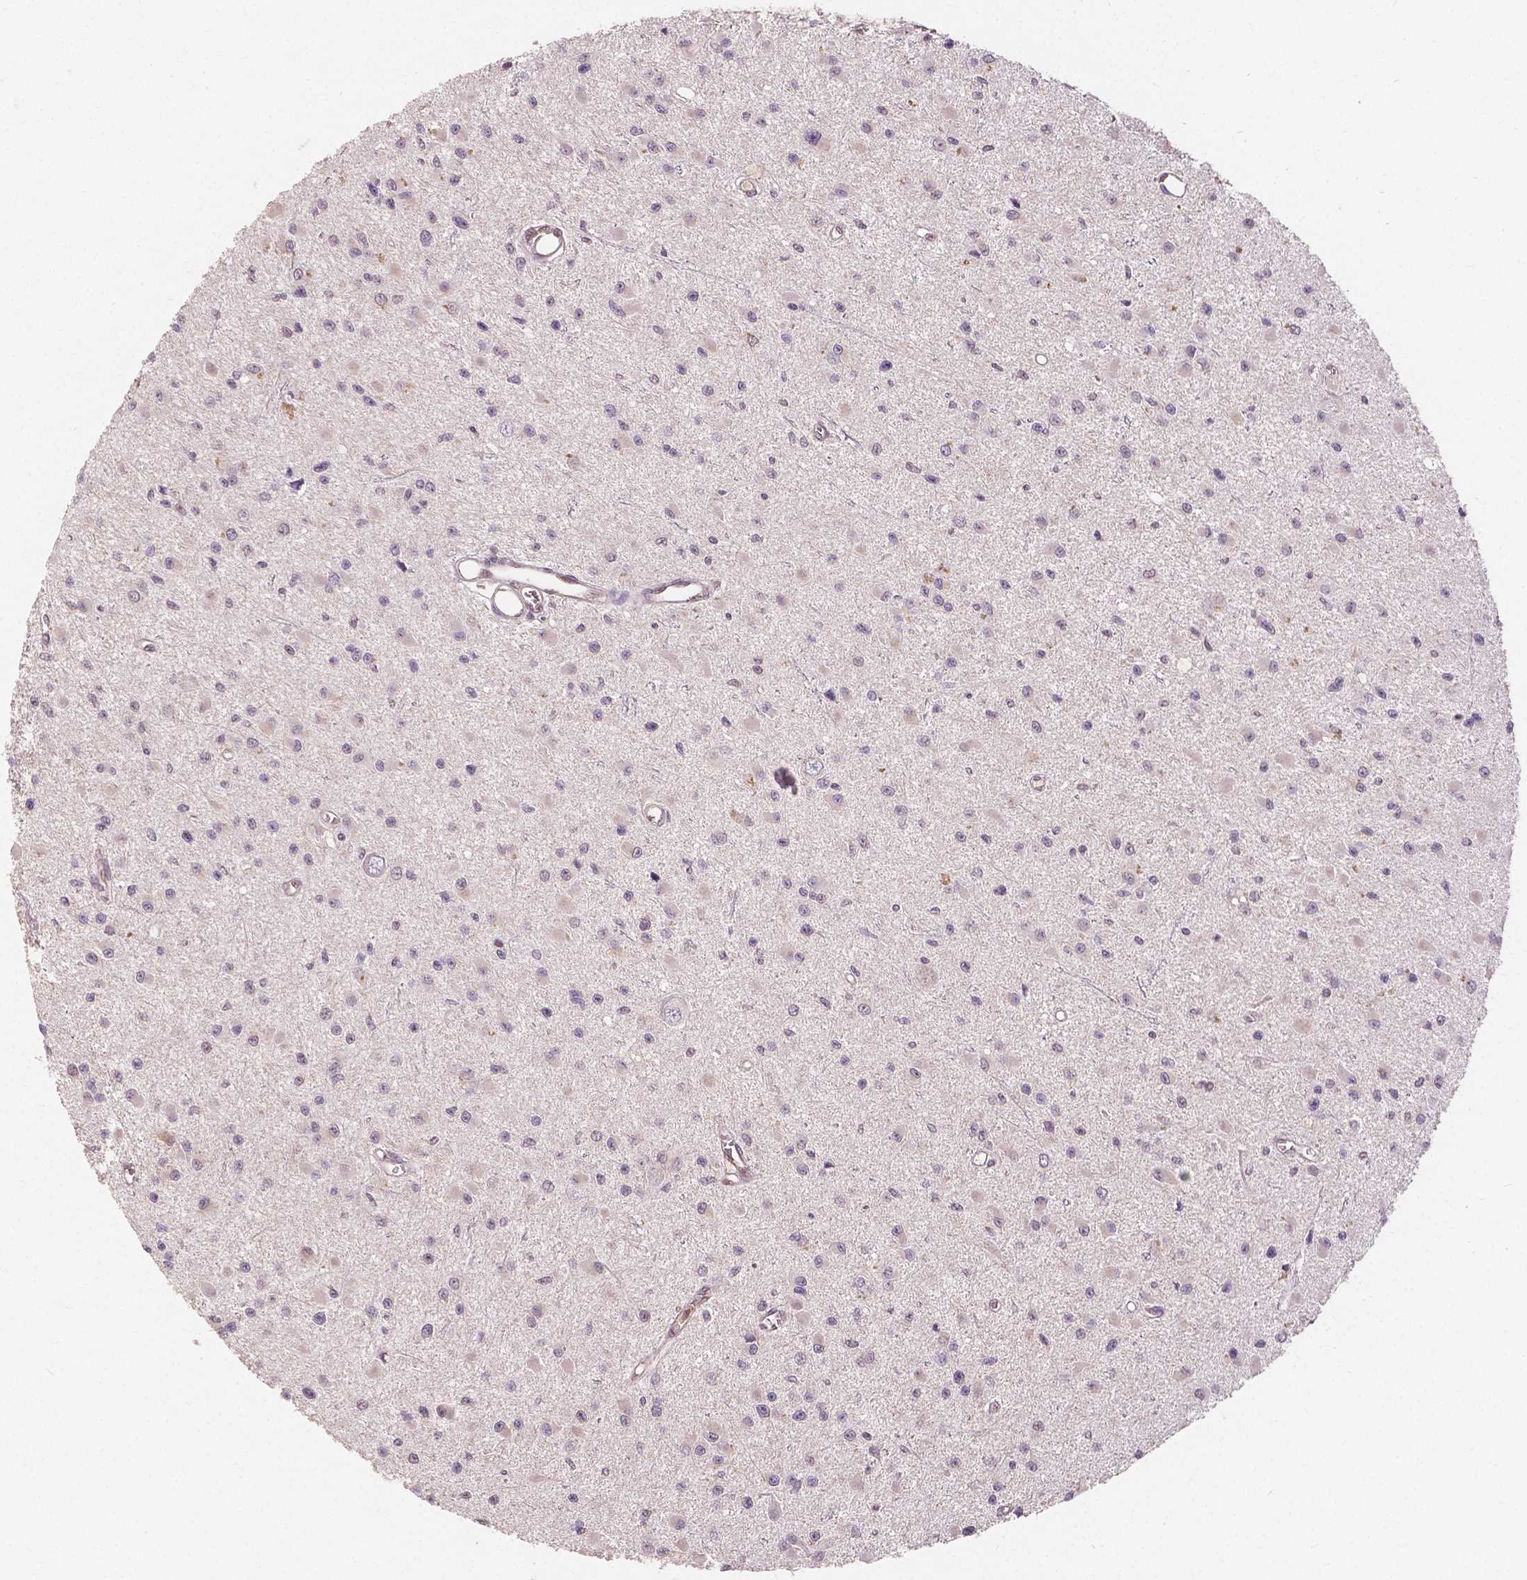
{"staining": {"intensity": "negative", "quantity": "none", "location": "none"}, "tissue": "glioma", "cell_type": "Tumor cells", "image_type": "cancer", "snomed": [{"axis": "morphology", "description": "Glioma, malignant, High grade"}, {"axis": "topography", "description": "Brain"}], "caption": "Tumor cells are negative for protein expression in human glioma.", "gene": "NAPRT", "patient": {"sex": "male", "age": 54}}